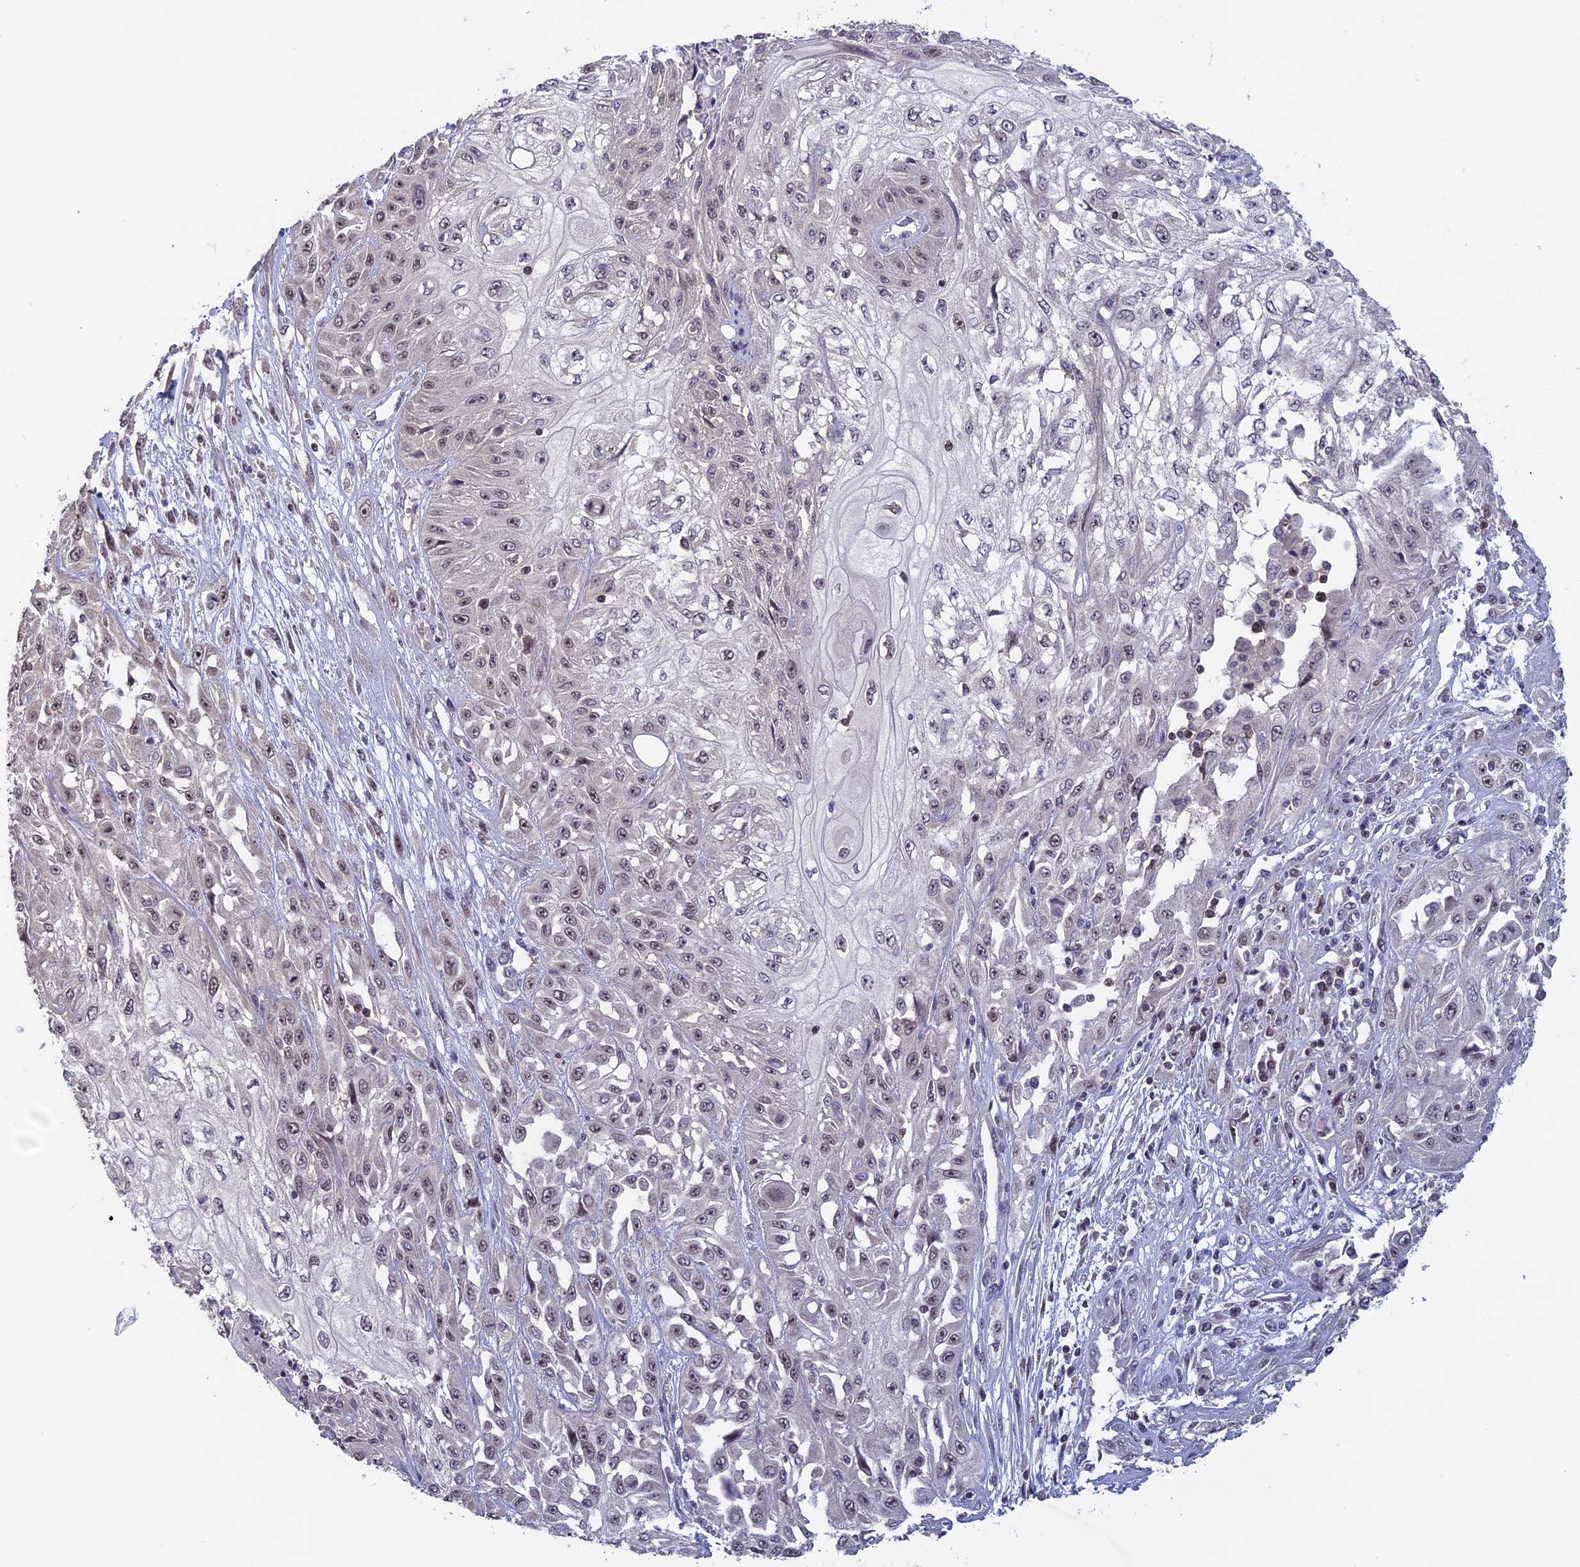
{"staining": {"intensity": "weak", "quantity": "25%-75%", "location": "nuclear"}, "tissue": "skin cancer", "cell_type": "Tumor cells", "image_type": "cancer", "snomed": [{"axis": "morphology", "description": "Squamous cell carcinoma, NOS"}, {"axis": "morphology", "description": "Squamous cell carcinoma, metastatic, NOS"}, {"axis": "topography", "description": "Skin"}, {"axis": "topography", "description": "Lymph node"}], "caption": "Skin cancer stained with DAB (3,3'-diaminobenzidine) immunohistochemistry (IHC) demonstrates low levels of weak nuclear expression in approximately 25%-75% of tumor cells.", "gene": "RFC5", "patient": {"sex": "male", "age": 75}}